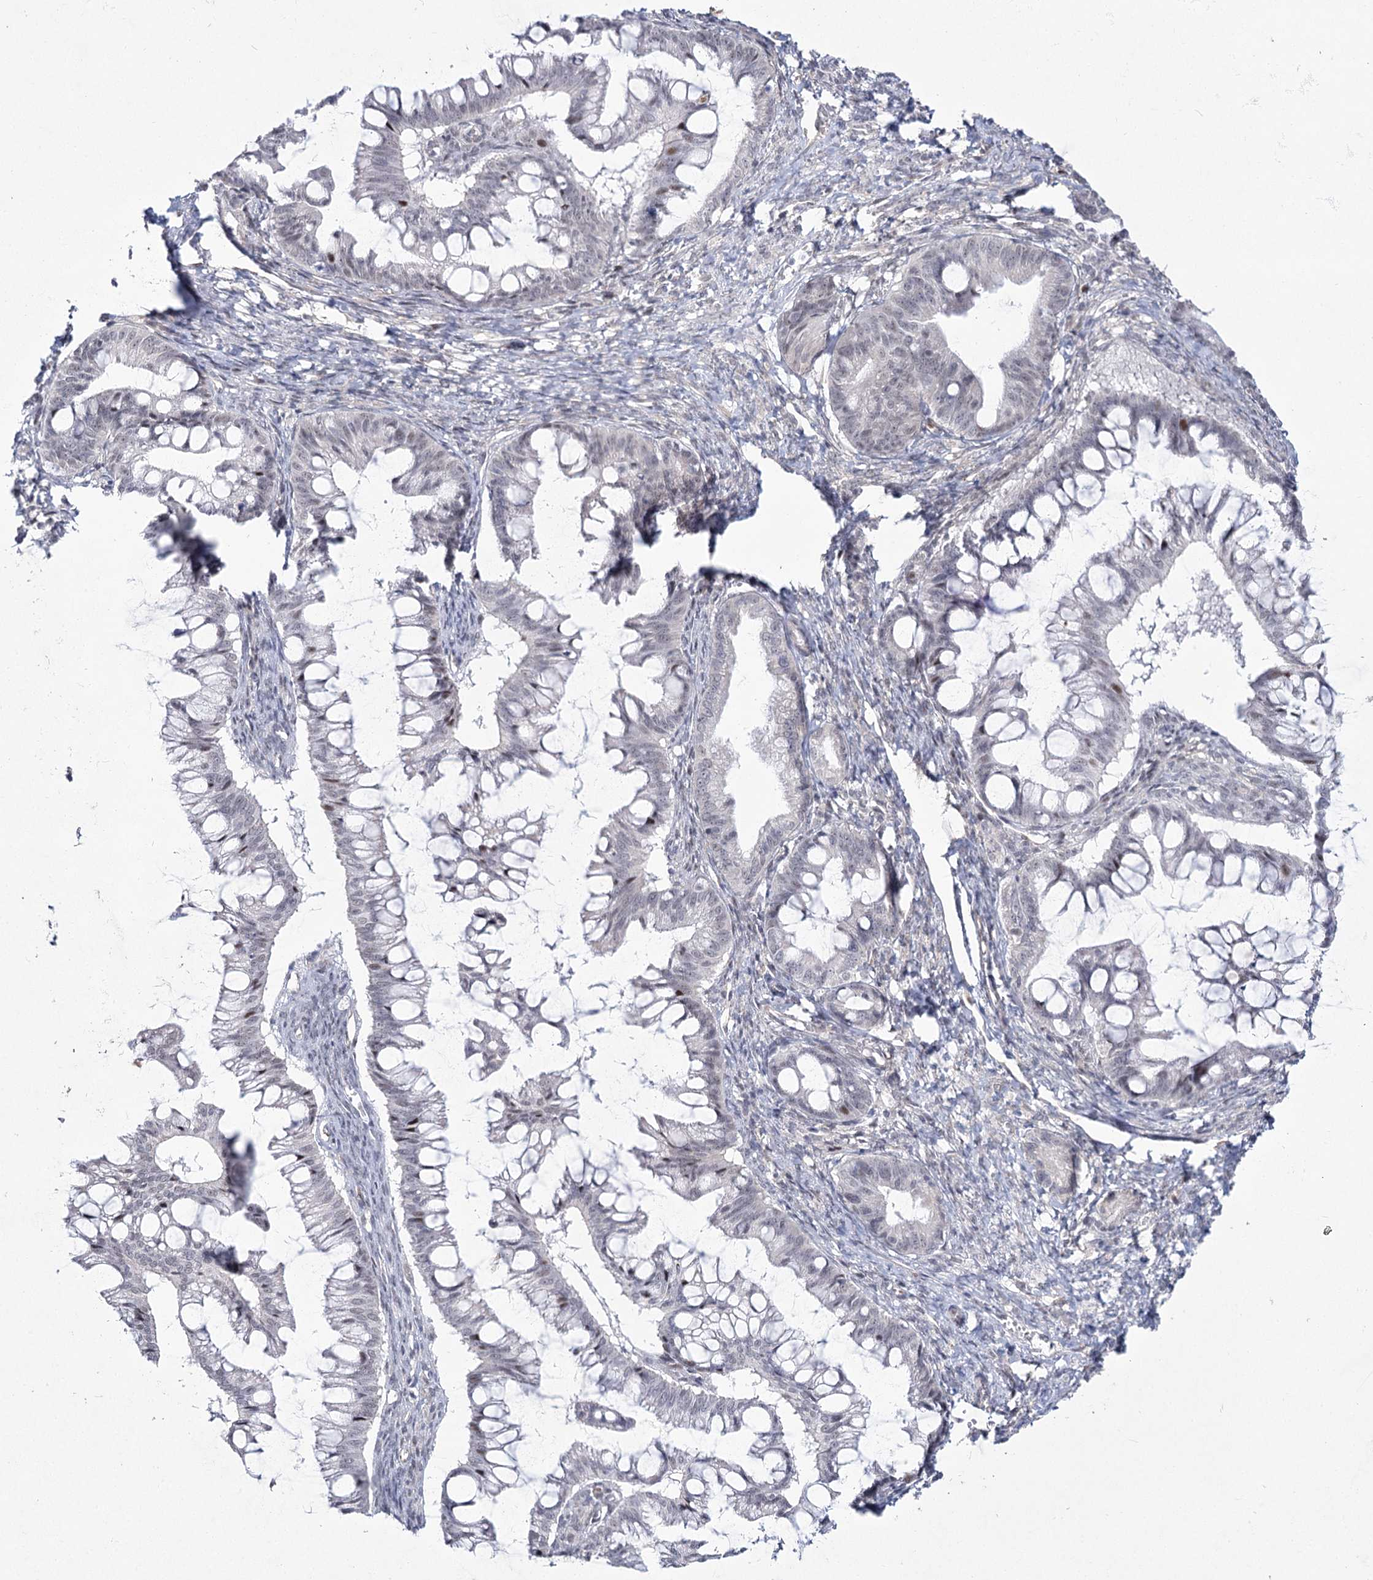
{"staining": {"intensity": "moderate", "quantity": "<25%", "location": "nuclear"}, "tissue": "ovarian cancer", "cell_type": "Tumor cells", "image_type": "cancer", "snomed": [{"axis": "morphology", "description": "Cystadenocarcinoma, mucinous, NOS"}, {"axis": "topography", "description": "Ovary"}], "caption": "Tumor cells demonstrate moderate nuclear positivity in approximately <25% of cells in ovarian cancer.", "gene": "YBX3", "patient": {"sex": "female", "age": 73}}